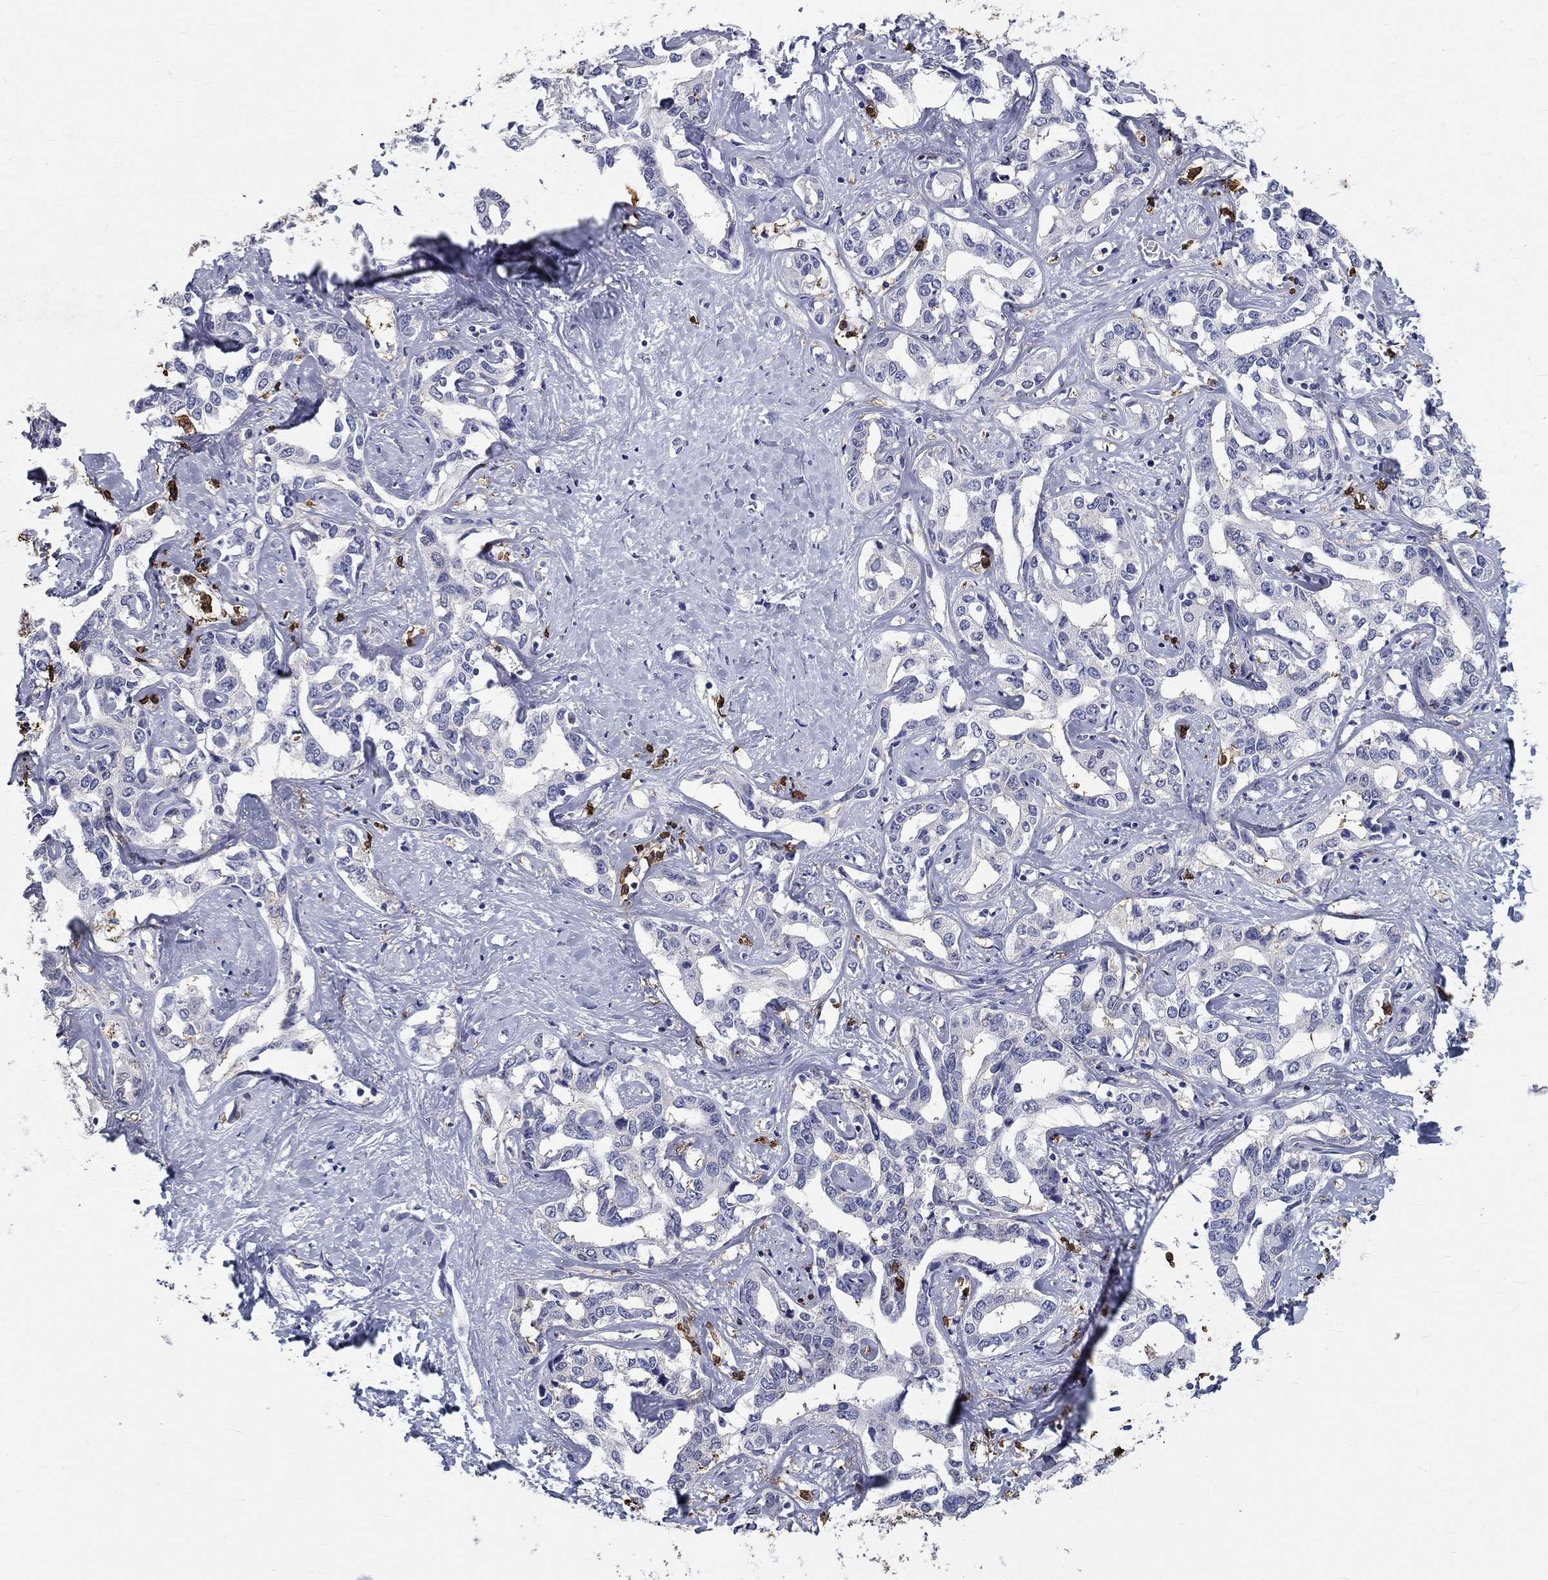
{"staining": {"intensity": "negative", "quantity": "none", "location": "none"}, "tissue": "liver cancer", "cell_type": "Tumor cells", "image_type": "cancer", "snomed": [{"axis": "morphology", "description": "Cholangiocarcinoma"}, {"axis": "topography", "description": "Liver"}], "caption": "A high-resolution histopathology image shows immunohistochemistry staining of cholangiocarcinoma (liver), which reveals no significant expression in tumor cells. (Stains: DAB (3,3'-diaminobenzidine) immunohistochemistry (IHC) with hematoxylin counter stain, Microscopy: brightfield microscopy at high magnification).", "gene": "IGSF8", "patient": {"sex": "male", "age": 59}}